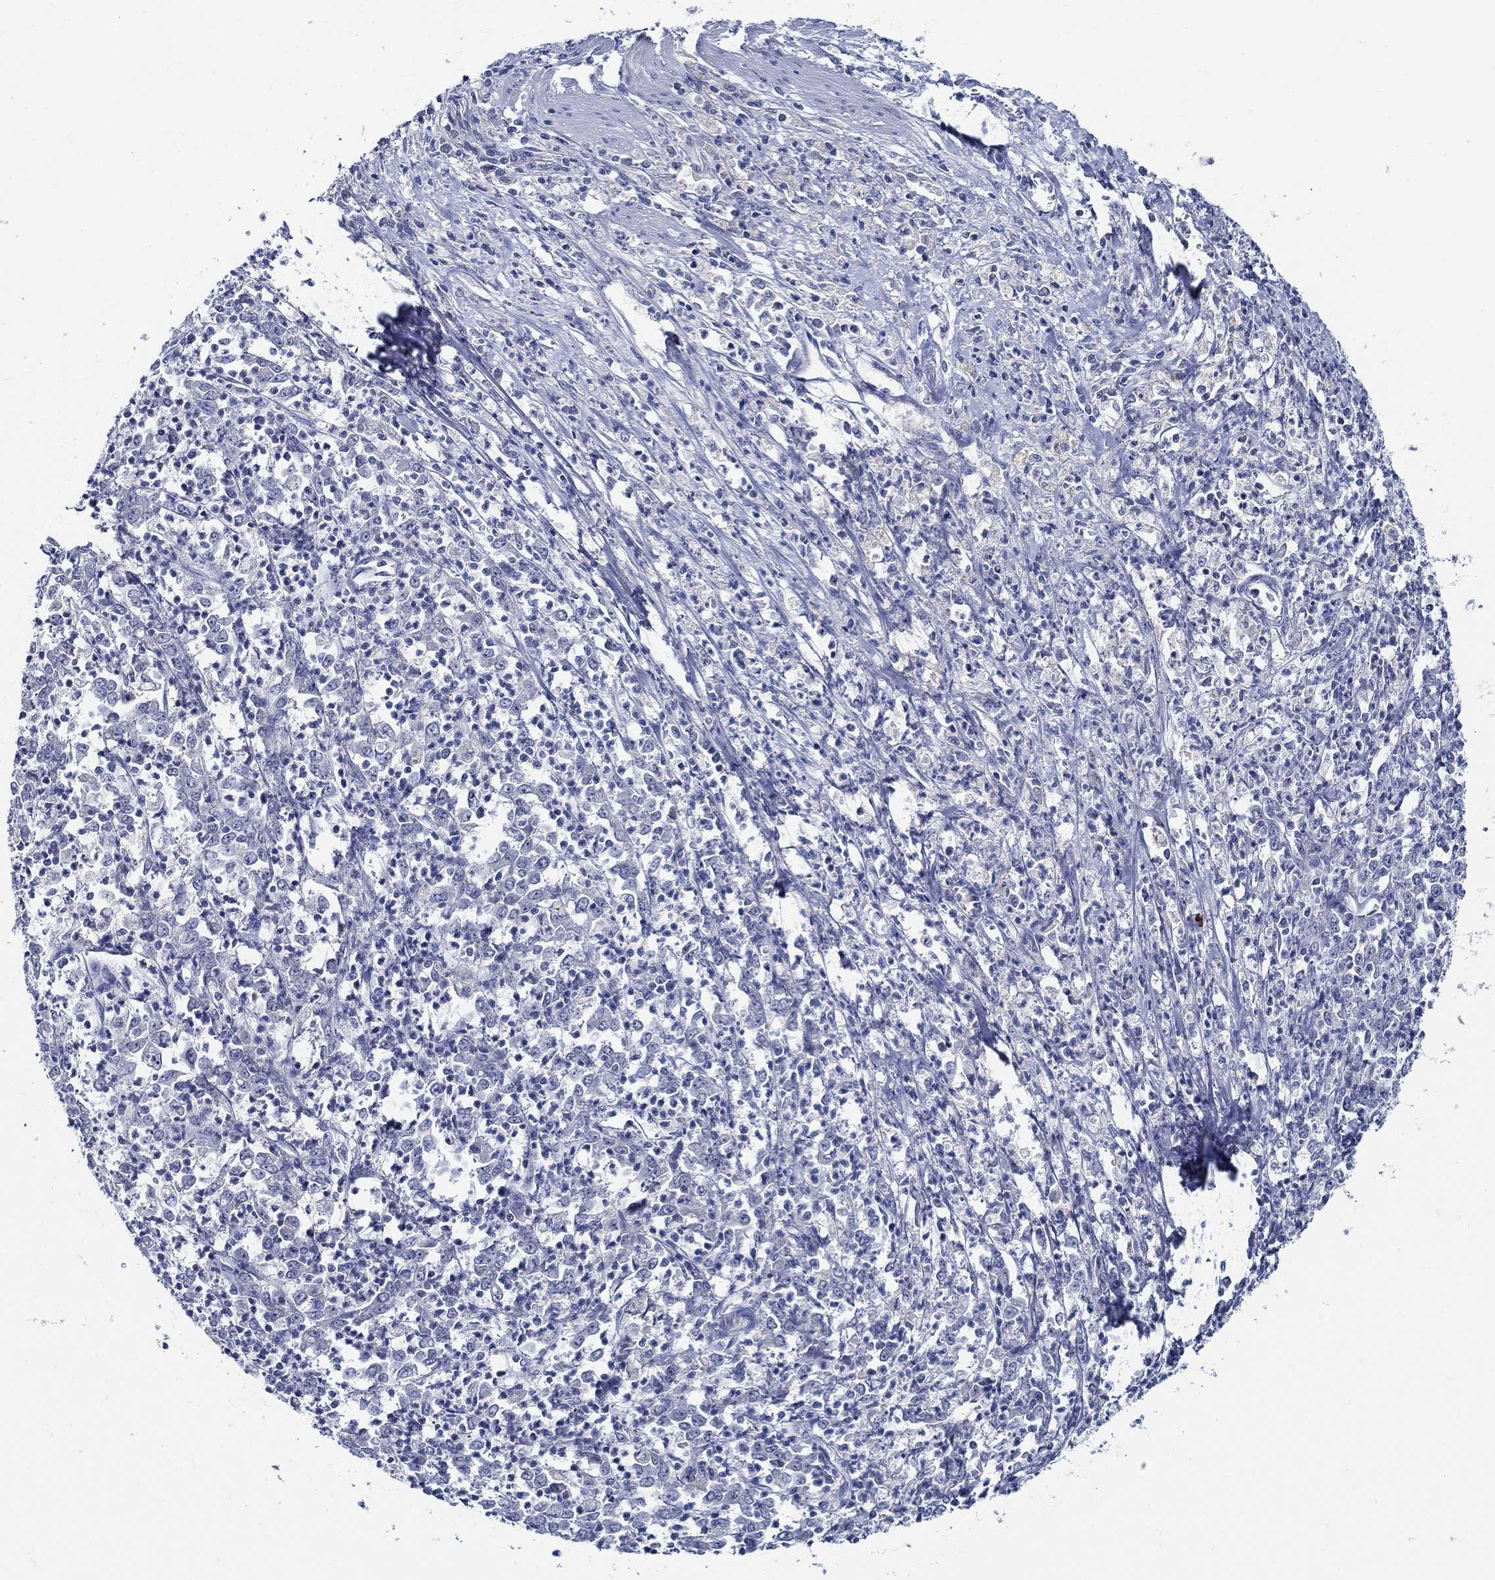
{"staining": {"intensity": "negative", "quantity": "none", "location": "none"}, "tissue": "stomach cancer", "cell_type": "Tumor cells", "image_type": "cancer", "snomed": [{"axis": "morphology", "description": "Adenocarcinoma, NOS"}, {"axis": "topography", "description": "Stomach, lower"}], "caption": "The immunohistochemistry (IHC) image has no significant positivity in tumor cells of stomach cancer tissue.", "gene": "ALOX12", "patient": {"sex": "female", "age": 71}}